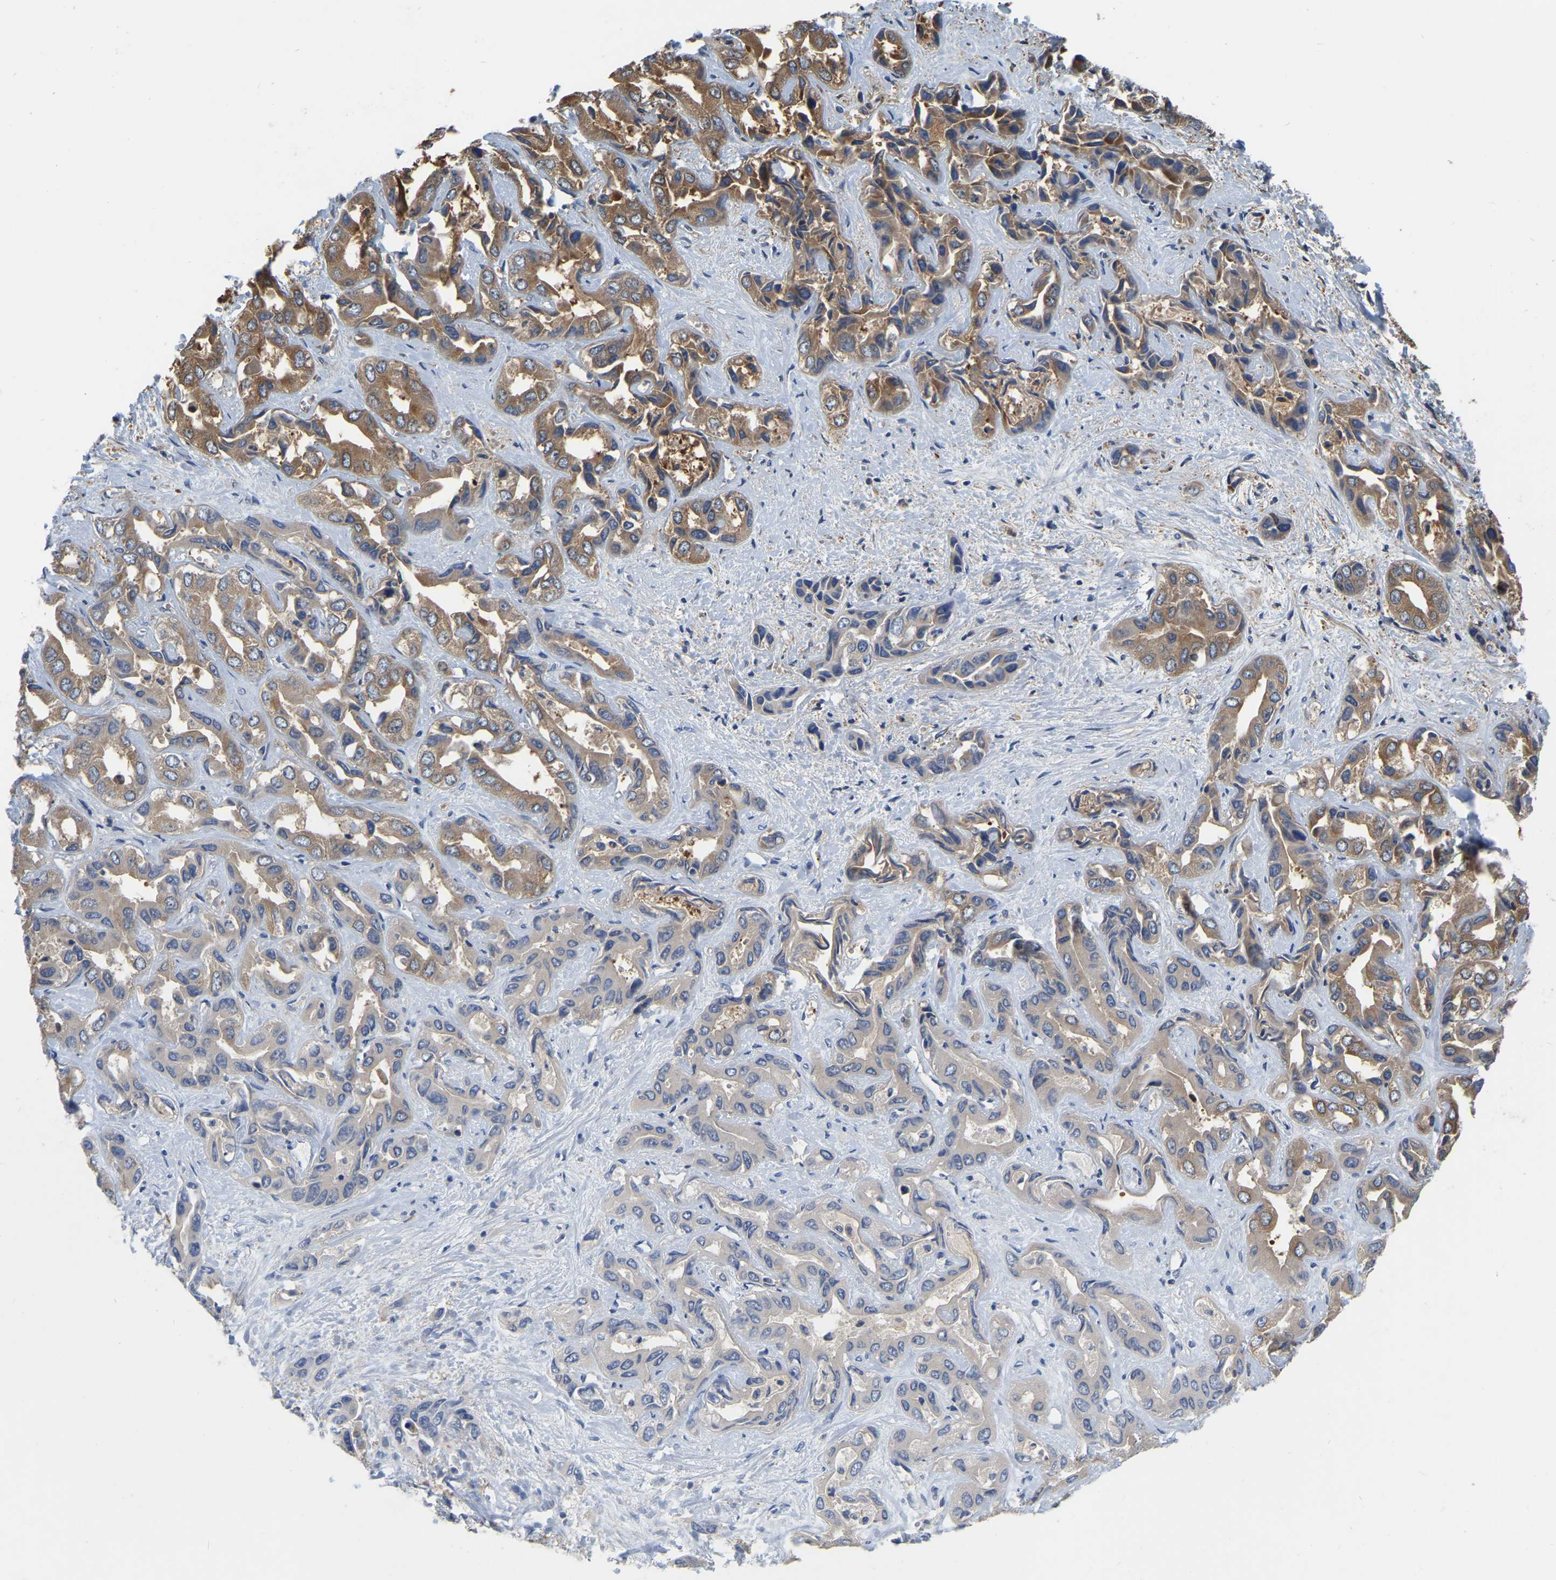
{"staining": {"intensity": "moderate", "quantity": ">75%", "location": "cytoplasmic/membranous"}, "tissue": "liver cancer", "cell_type": "Tumor cells", "image_type": "cancer", "snomed": [{"axis": "morphology", "description": "Cholangiocarcinoma"}, {"axis": "topography", "description": "Liver"}], "caption": "Human liver cancer stained with a brown dye demonstrates moderate cytoplasmic/membranous positive staining in about >75% of tumor cells.", "gene": "GARS1", "patient": {"sex": "female", "age": 52}}